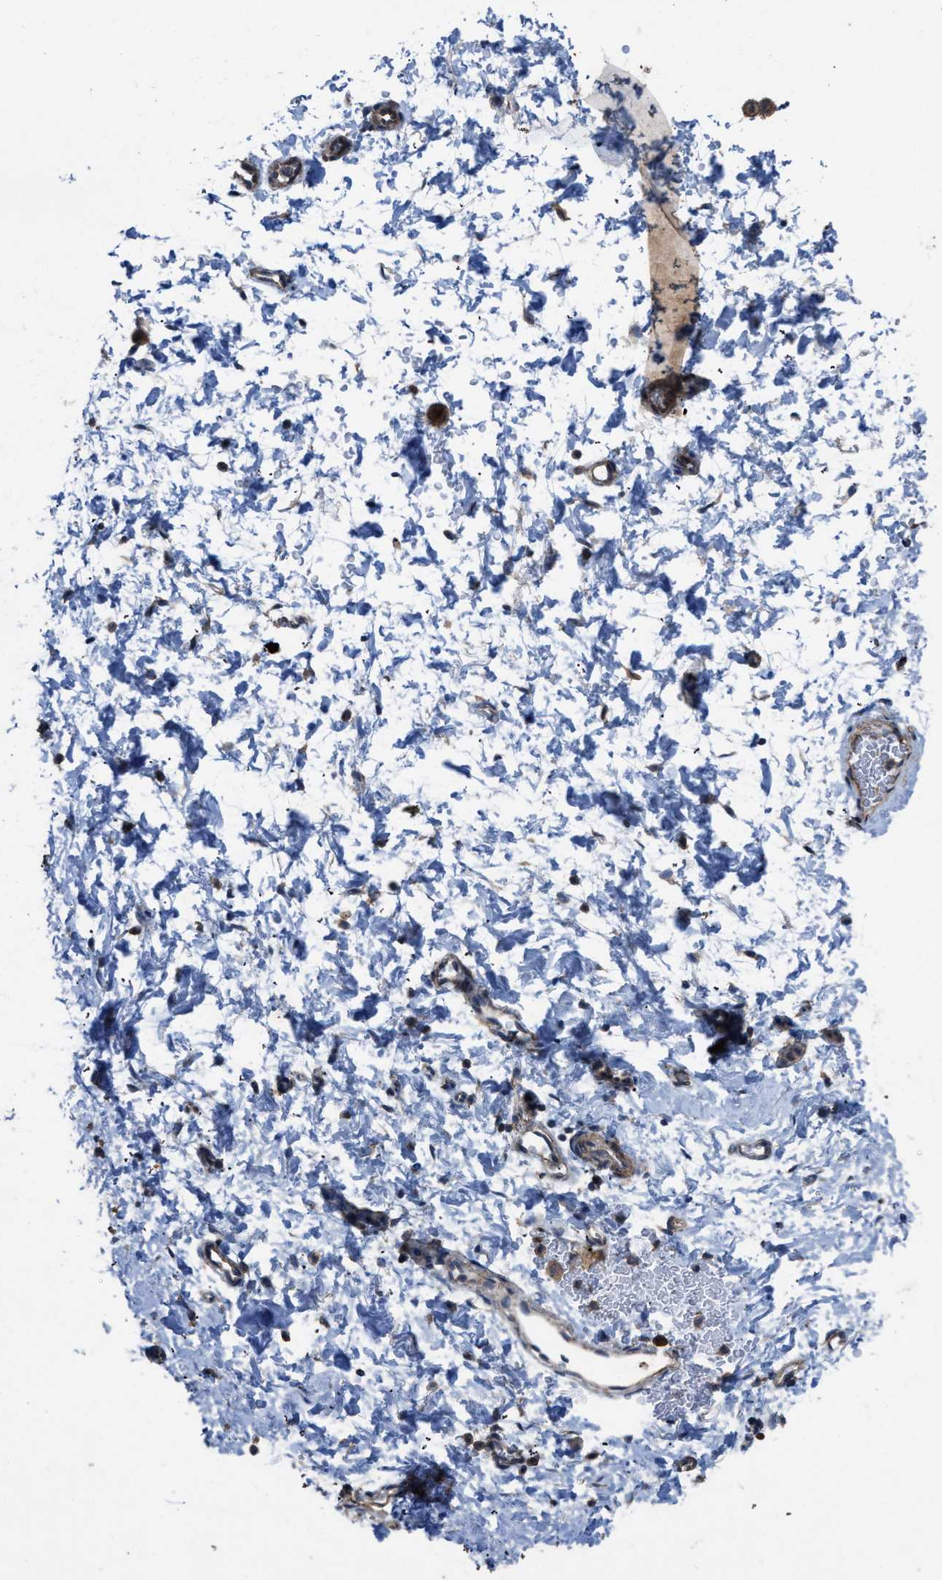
{"staining": {"intensity": "negative", "quantity": "none", "location": "none"}, "tissue": "adipose tissue", "cell_type": "Adipocytes", "image_type": "normal", "snomed": [{"axis": "morphology", "description": "Normal tissue, NOS"}, {"axis": "topography", "description": "Cartilage tissue"}, {"axis": "topography", "description": "Bronchus"}], "caption": "Adipocytes are negative for brown protein staining in normal adipose tissue.", "gene": "ARL6", "patient": {"sex": "female", "age": 53}}